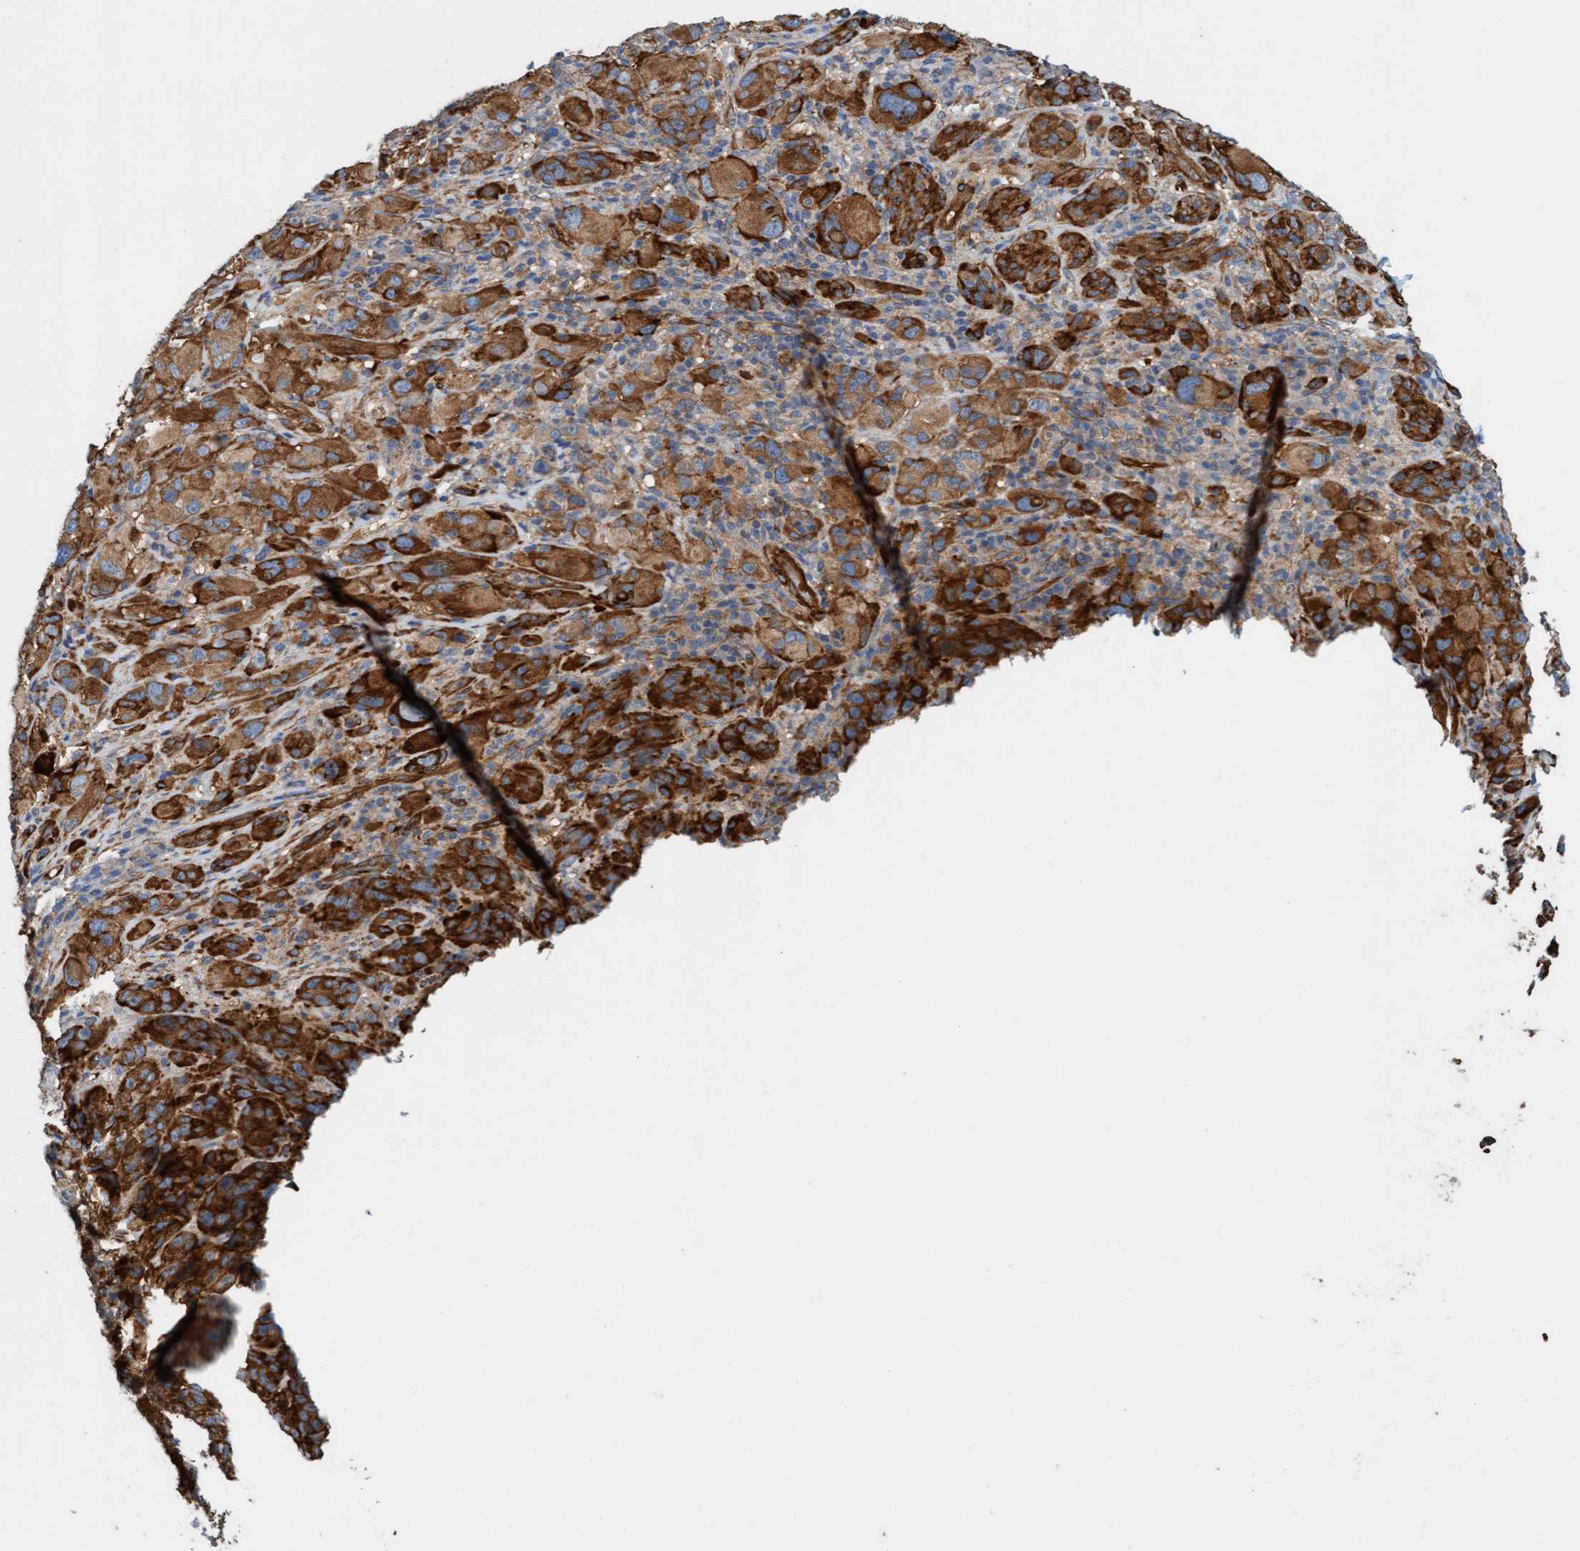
{"staining": {"intensity": "strong", "quantity": ">75%", "location": "cytoplasmic/membranous"}, "tissue": "melanoma", "cell_type": "Tumor cells", "image_type": "cancer", "snomed": [{"axis": "morphology", "description": "Malignant melanoma, NOS"}, {"axis": "topography", "description": "Skin of head"}], "caption": "Human melanoma stained for a protein (brown) exhibits strong cytoplasmic/membranous positive positivity in approximately >75% of tumor cells.", "gene": "FMNL3", "patient": {"sex": "male", "age": 96}}